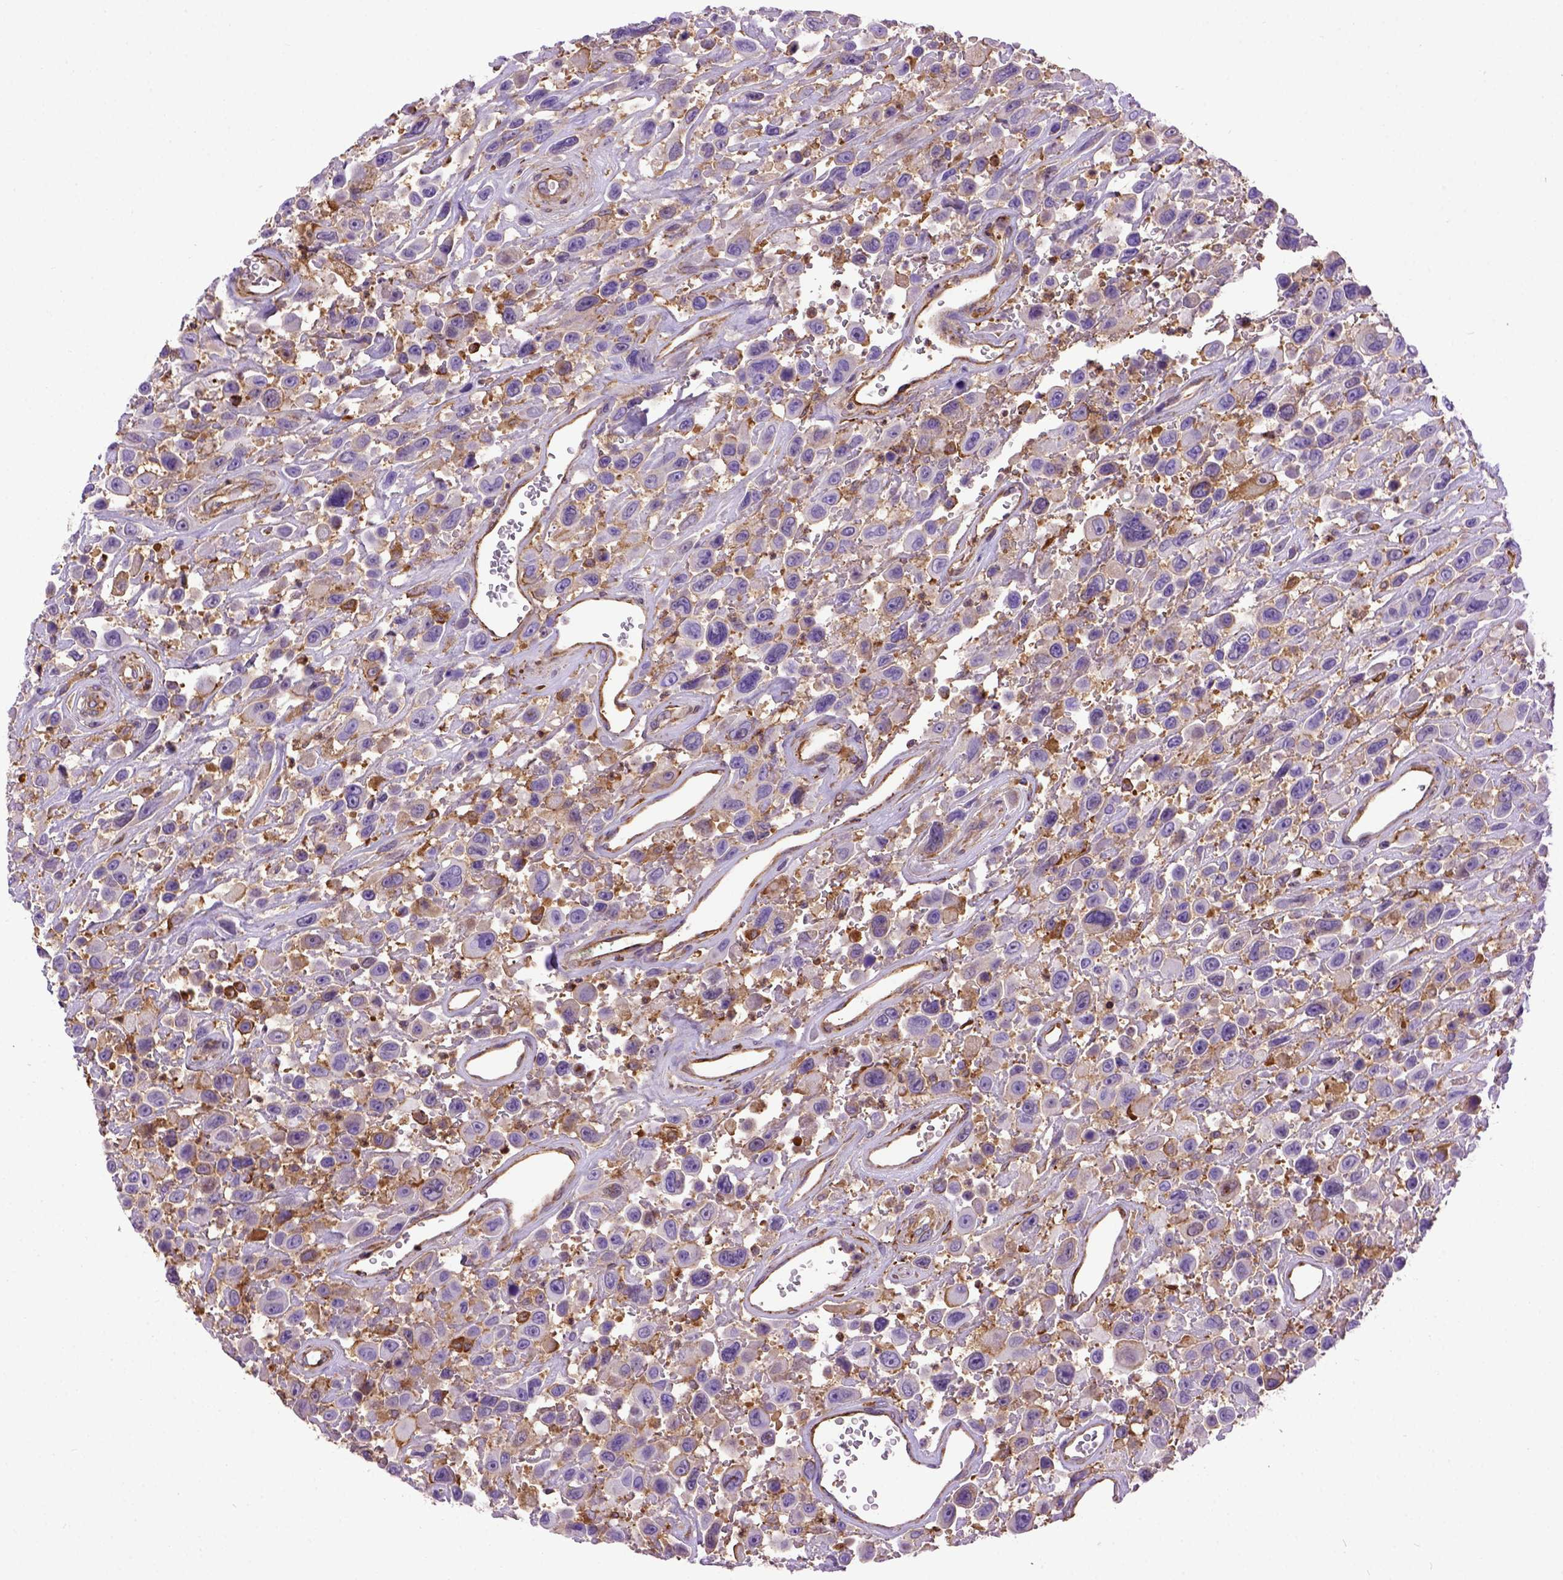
{"staining": {"intensity": "negative", "quantity": "none", "location": "none"}, "tissue": "urothelial cancer", "cell_type": "Tumor cells", "image_type": "cancer", "snomed": [{"axis": "morphology", "description": "Urothelial carcinoma, High grade"}, {"axis": "topography", "description": "Urinary bladder"}], "caption": "This image is of urothelial cancer stained with IHC to label a protein in brown with the nuclei are counter-stained blue. There is no staining in tumor cells.", "gene": "MVP", "patient": {"sex": "male", "age": 53}}